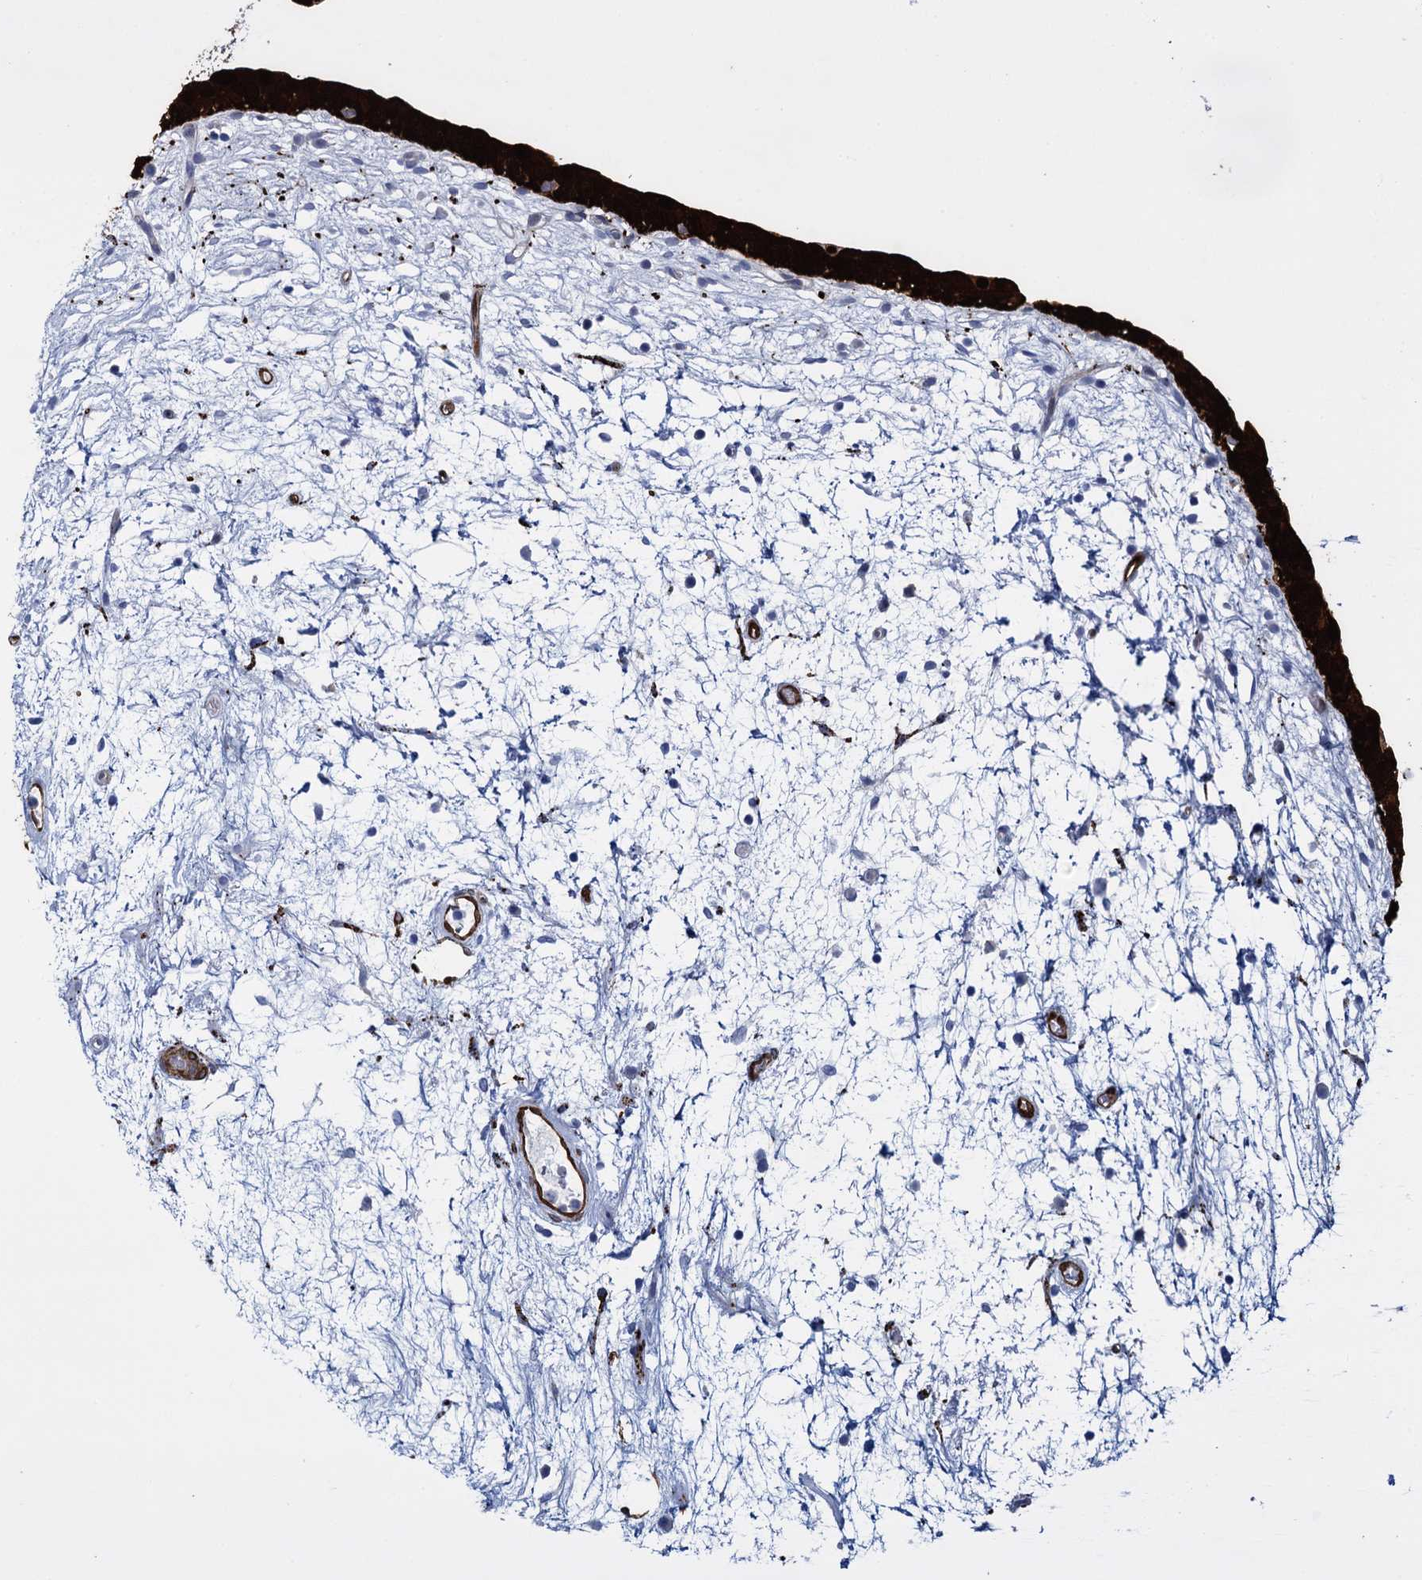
{"staining": {"intensity": "strong", "quantity": ">75%", "location": "cytoplasmic/membranous,nuclear"}, "tissue": "urinary bladder", "cell_type": "Urothelial cells", "image_type": "normal", "snomed": [{"axis": "morphology", "description": "Normal tissue, NOS"}, {"axis": "topography", "description": "Urinary bladder"}], "caption": "Urinary bladder was stained to show a protein in brown. There is high levels of strong cytoplasmic/membranous,nuclear positivity in about >75% of urothelial cells. The staining was performed using DAB to visualize the protein expression in brown, while the nuclei were stained in blue with hematoxylin (Magnification: 20x).", "gene": "SNCG", "patient": {"sex": "male", "age": 83}}